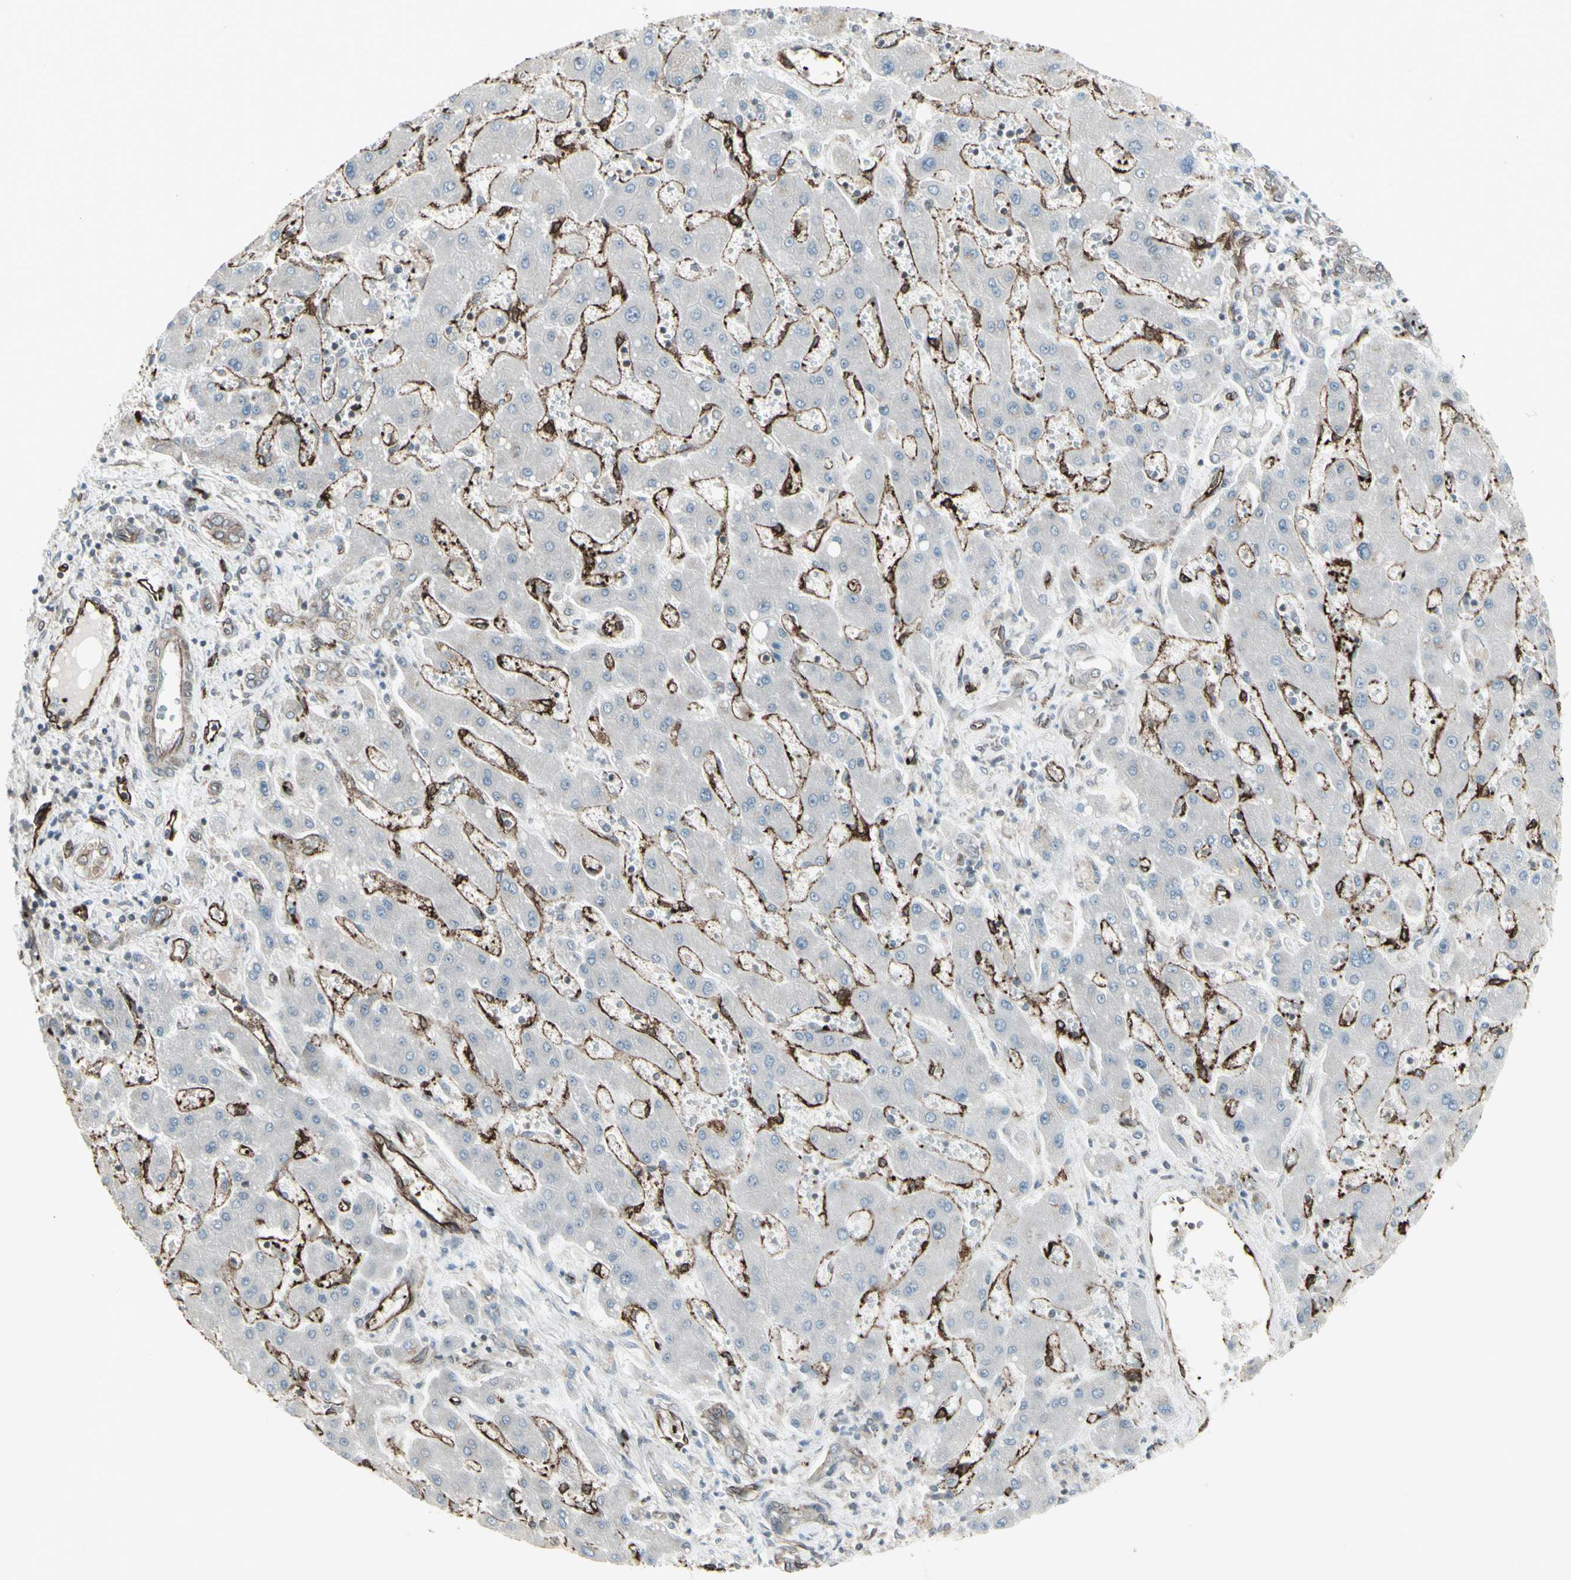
{"staining": {"intensity": "negative", "quantity": "none", "location": "none"}, "tissue": "liver cancer", "cell_type": "Tumor cells", "image_type": "cancer", "snomed": [{"axis": "morphology", "description": "Cholangiocarcinoma"}, {"axis": "topography", "description": "Liver"}], "caption": "DAB immunohistochemical staining of liver cholangiocarcinoma exhibits no significant positivity in tumor cells.", "gene": "DTX3L", "patient": {"sex": "male", "age": 50}}